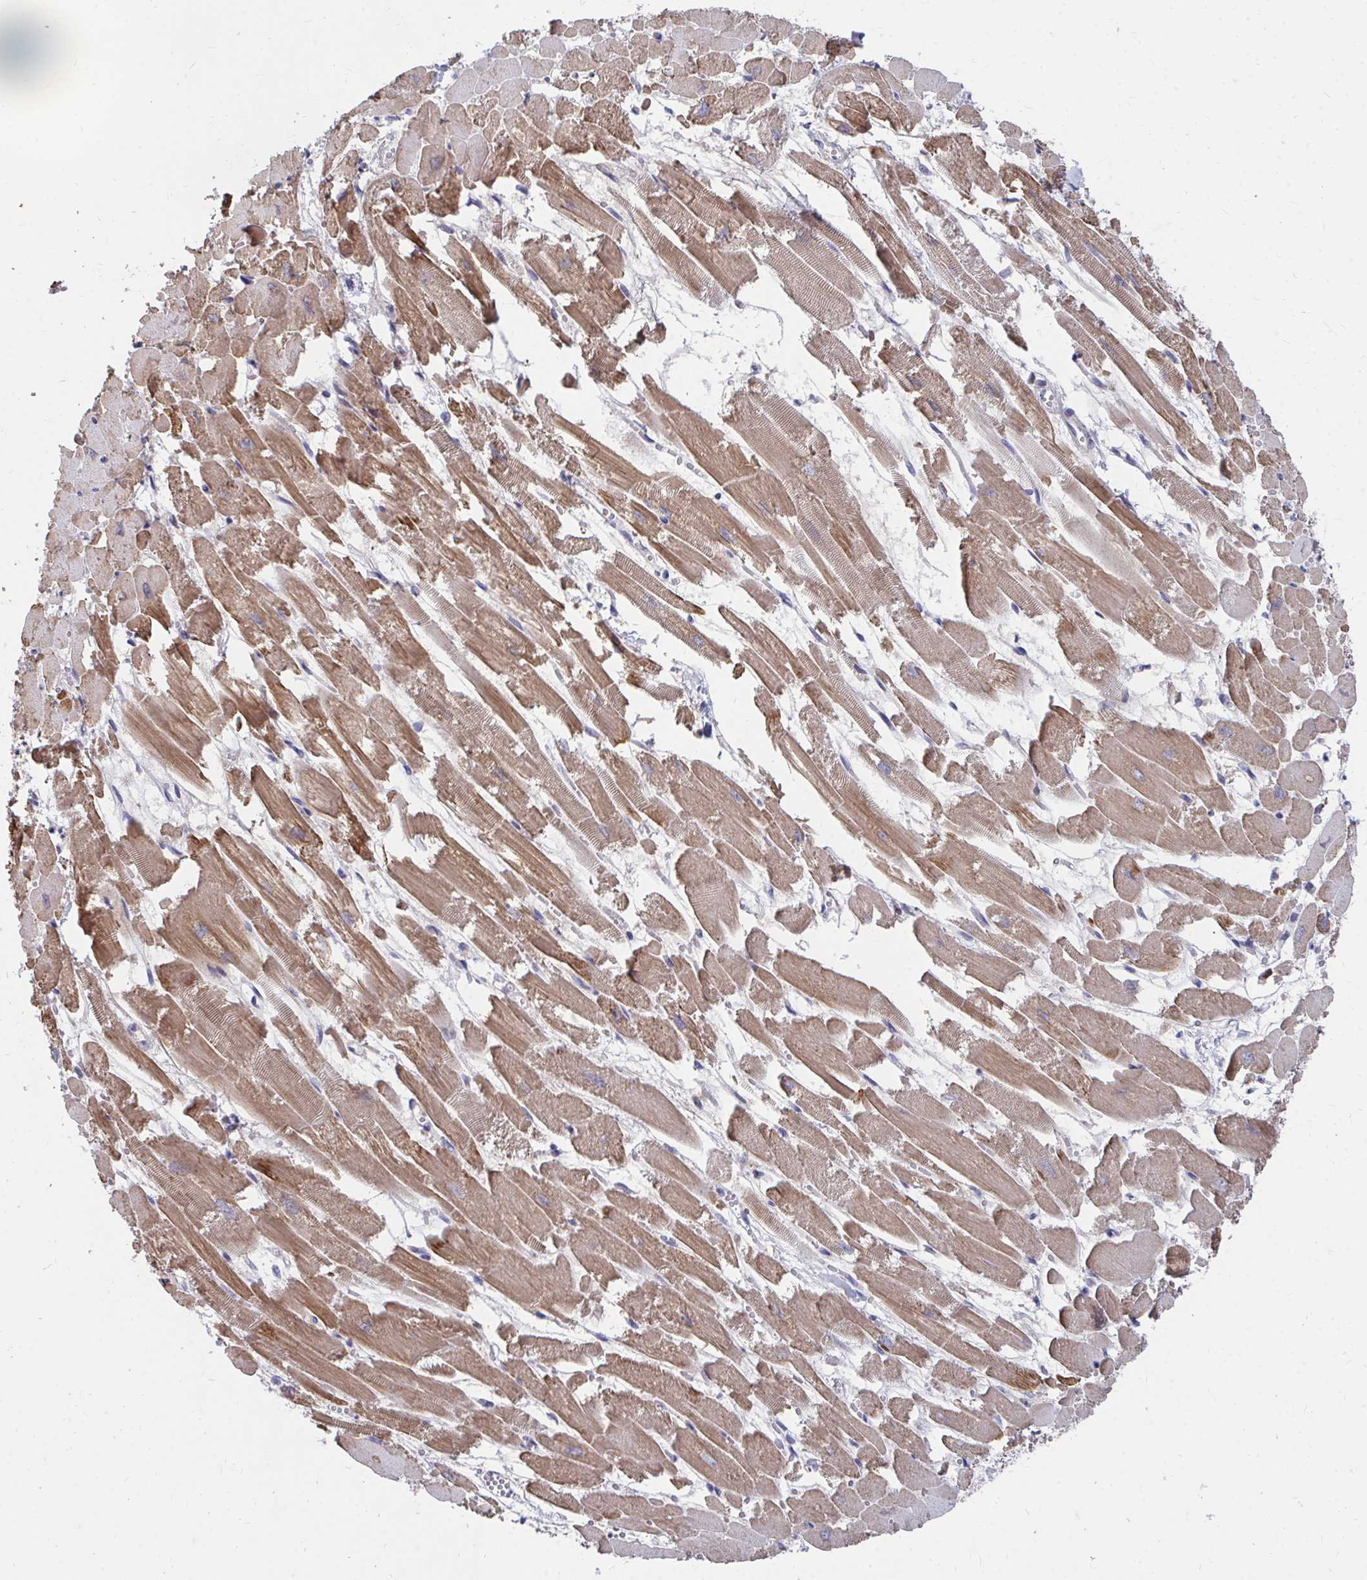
{"staining": {"intensity": "moderate", "quantity": ">75%", "location": "cytoplasmic/membranous"}, "tissue": "heart muscle", "cell_type": "Cardiomyocytes", "image_type": "normal", "snomed": [{"axis": "morphology", "description": "Normal tissue, NOS"}, {"axis": "topography", "description": "Heart"}], "caption": "High-magnification brightfield microscopy of normal heart muscle stained with DAB (3,3'-diaminobenzidine) (brown) and counterstained with hematoxylin (blue). cardiomyocytes exhibit moderate cytoplasmic/membranous staining is identified in approximately>75% of cells. (DAB (3,3'-diaminobenzidine) IHC with brightfield microscopy, high magnification).", "gene": "PEX3", "patient": {"sex": "female", "age": 52}}